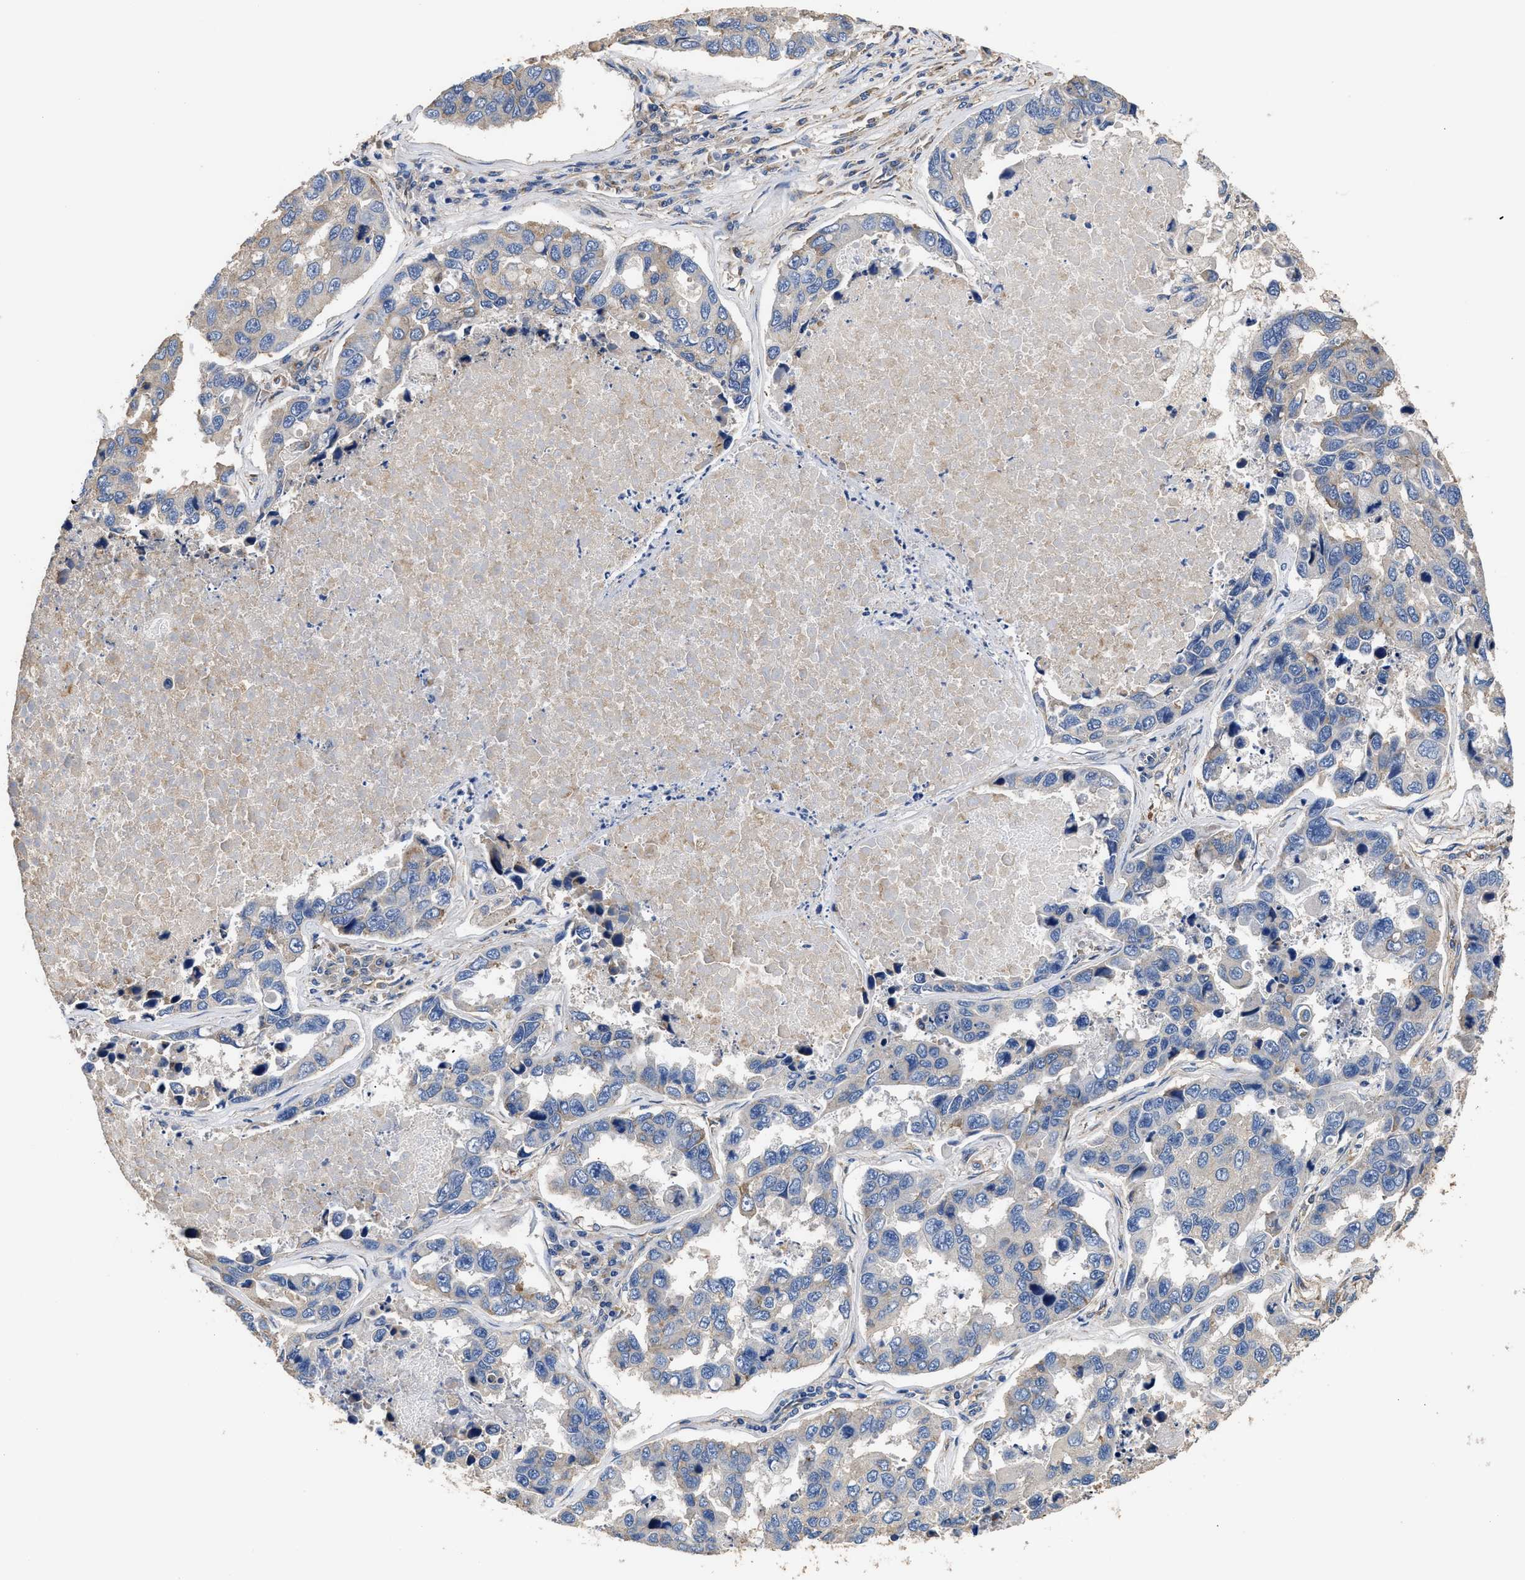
{"staining": {"intensity": "negative", "quantity": "none", "location": "none"}, "tissue": "lung cancer", "cell_type": "Tumor cells", "image_type": "cancer", "snomed": [{"axis": "morphology", "description": "Adenocarcinoma, NOS"}, {"axis": "topography", "description": "Lung"}], "caption": "Immunohistochemistry micrograph of human lung adenocarcinoma stained for a protein (brown), which shows no staining in tumor cells. Brightfield microscopy of immunohistochemistry stained with DAB (brown) and hematoxylin (blue), captured at high magnification.", "gene": "KLB", "patient": {"sex": "male", "age": 64}}